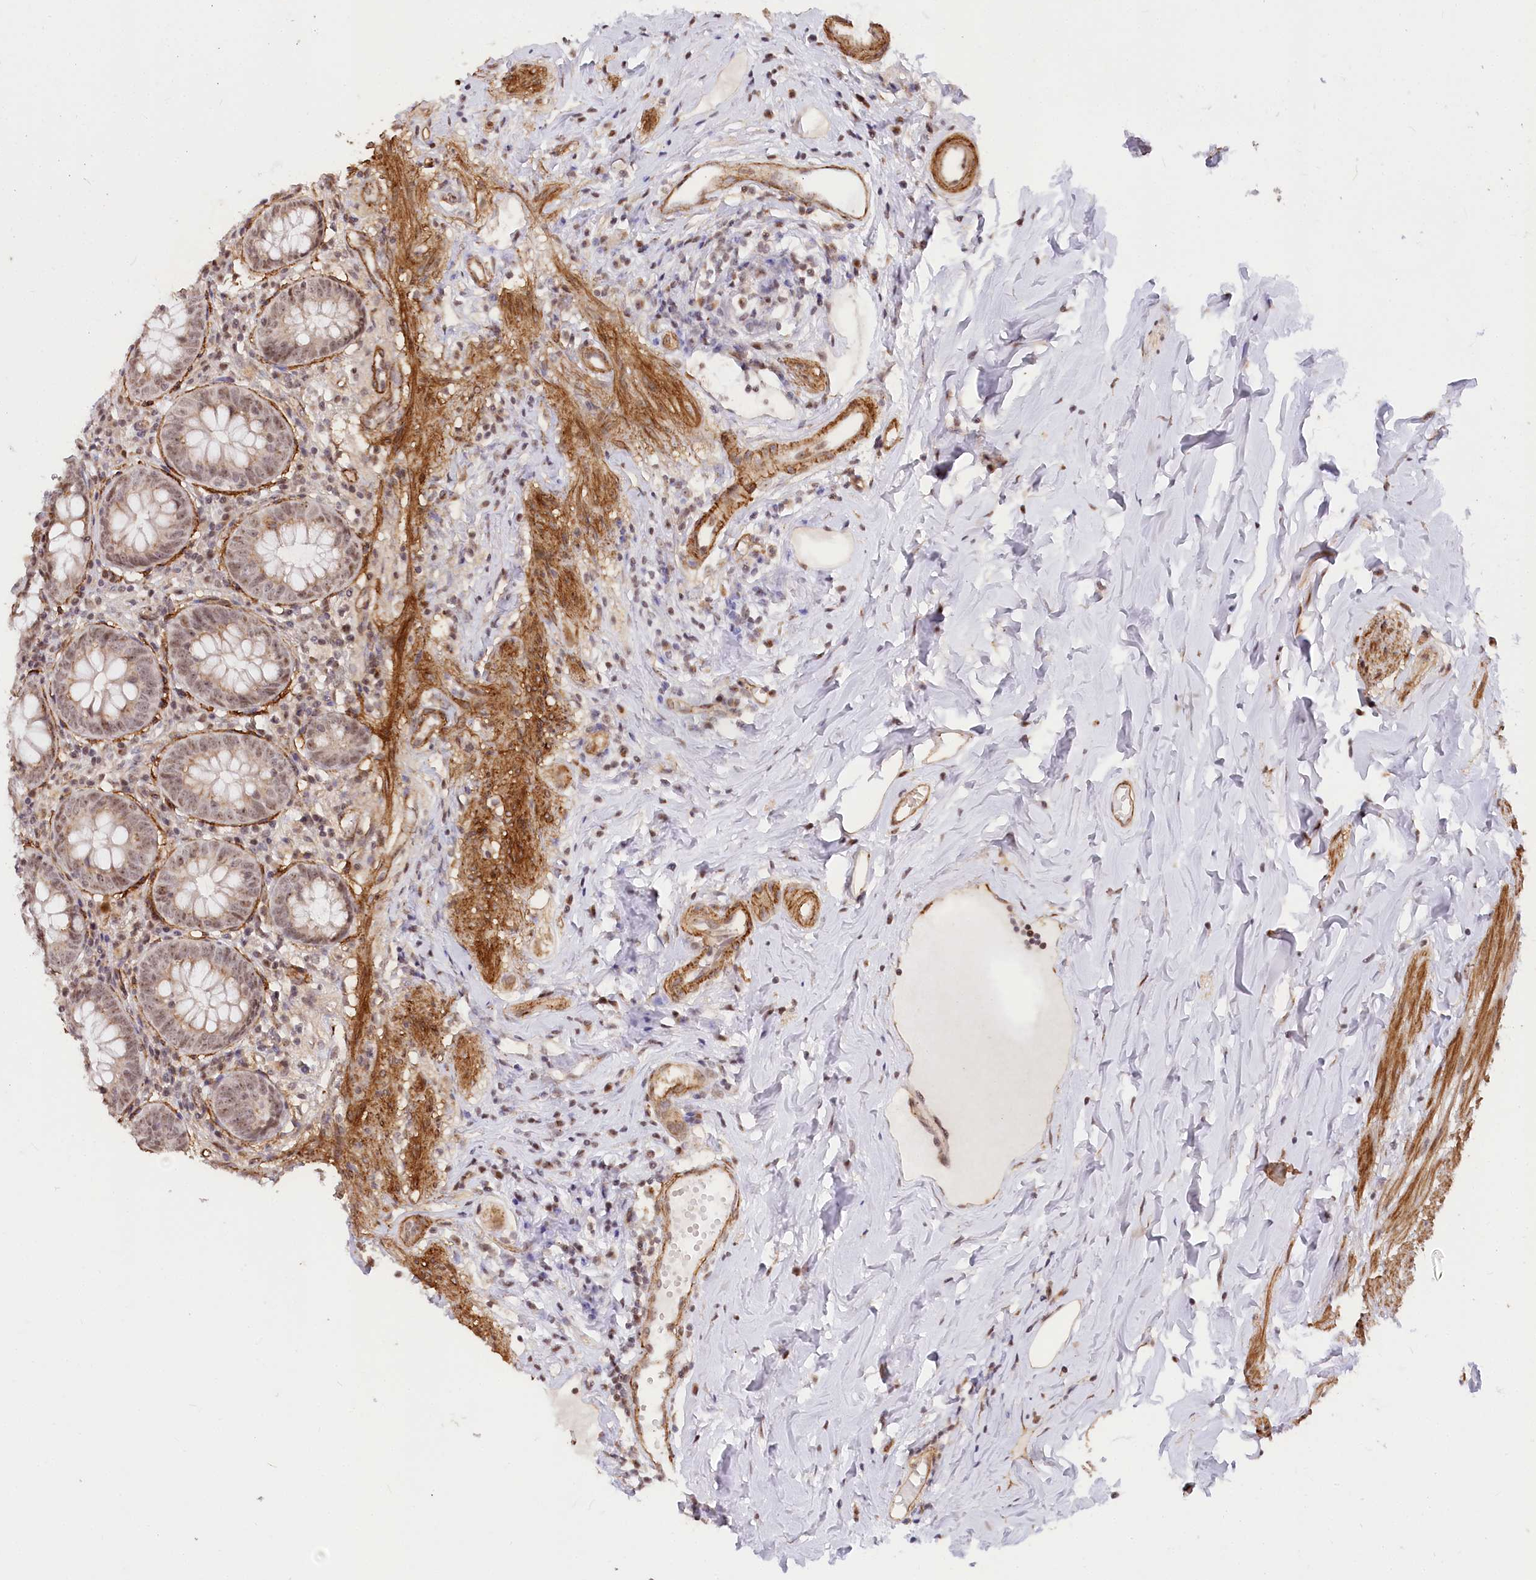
{"staining": {"intensity": "moderate", "quantity": "25%-75%", "location": "cytoplasmic/membranous,nuclear"}, "tissue": "appendix", "cell_type": "Glandular cells", "image_type": "normal", "snomed": [{"axis": "morphology", "description": "Normal tissue, NOS"}, {"axis": "topography", "description": "Appendix"}], "caption": "Protein staining of benign appendix displays moderate cytoplasmic/membranous,nuclear staining in approximately 25%-75% of glandular cells. (brown staining indicates protein expression, while blue staining denotes nuclei).", "gene": "GNL3L", "patient": {"sex": "female", "age": 54}}